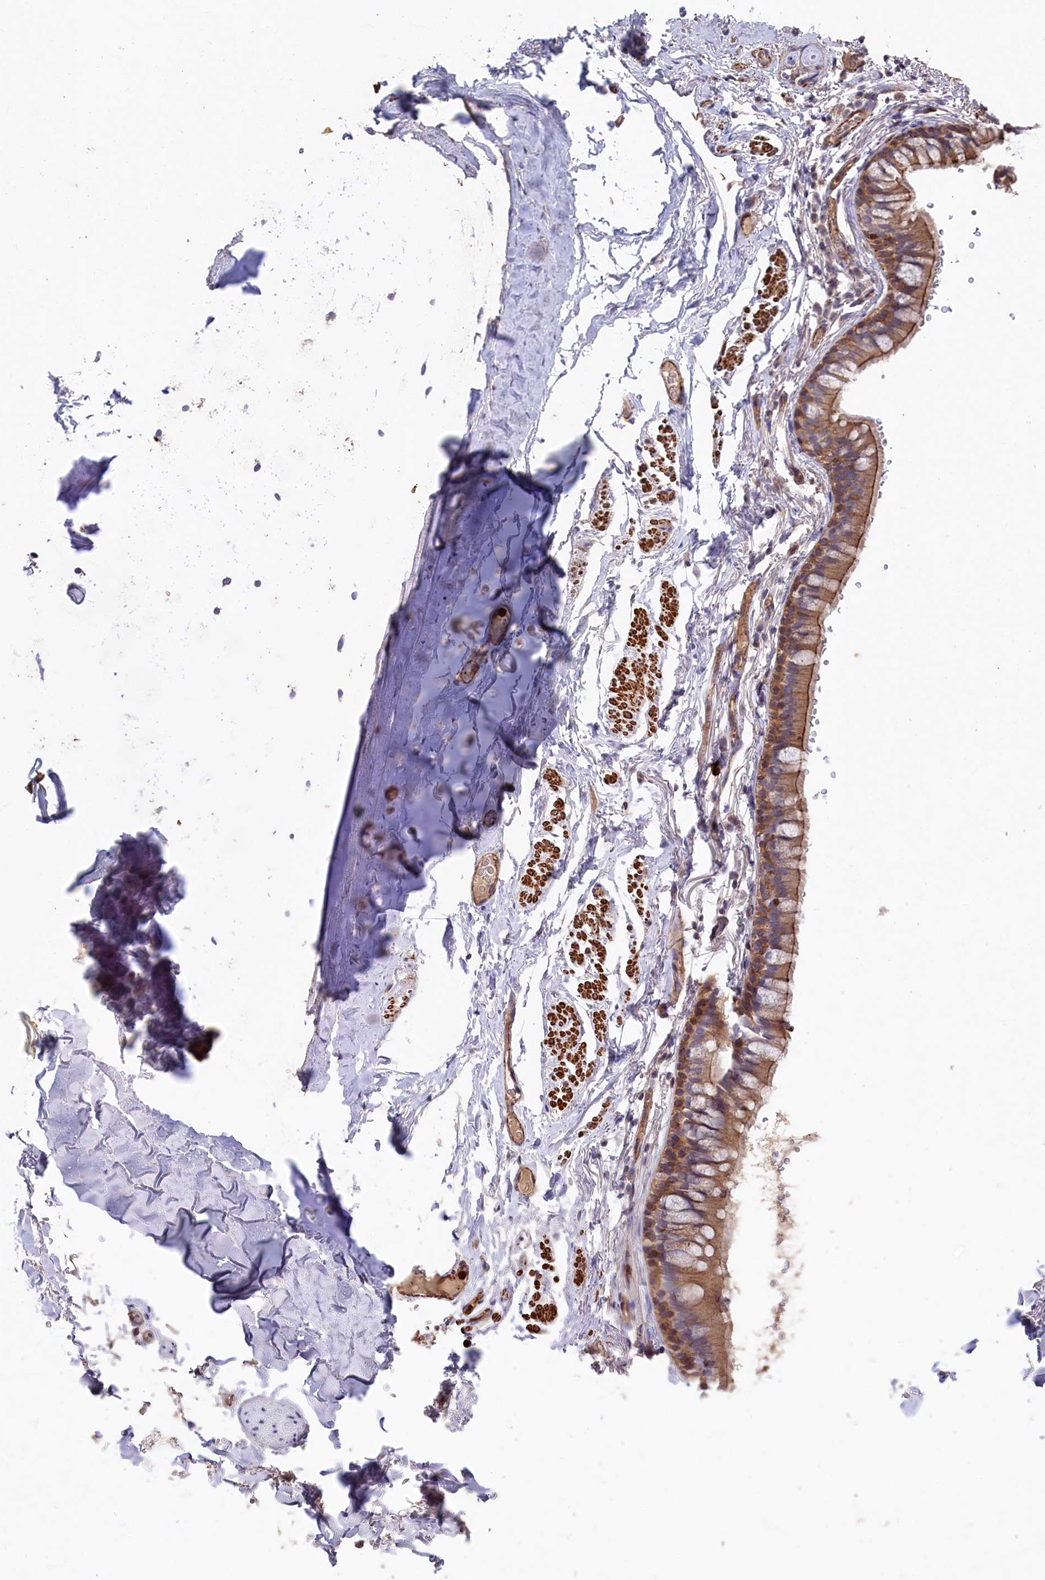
{"staining": {"intensity": "weak", "quantity": "25%-75%", "location": "cytoplasmic/membranous"}, "tissue": "adipose tissue", "cell_type": "Adipocytes", "image_type": "normal", "snomed": [{"axis": "morphology", "description": "Normal tissue, NOS"}, {"axis": "topography", "description": "Lymph node"}, {"axis": "topography", "description": "Bronchus"}], "caption": "Immunohistochemistry (IHC) image of unremarkable adipose tissue: human adipose tissue stained using IHC reveals low levels of weak protein expression localized specifically in the cytoplasmic/membranous of adipocytes, appearing as a cytoplasmic/membranous brown color.", "gene": "RAPSN", "patient": {"sex": "male", "age": 63}}